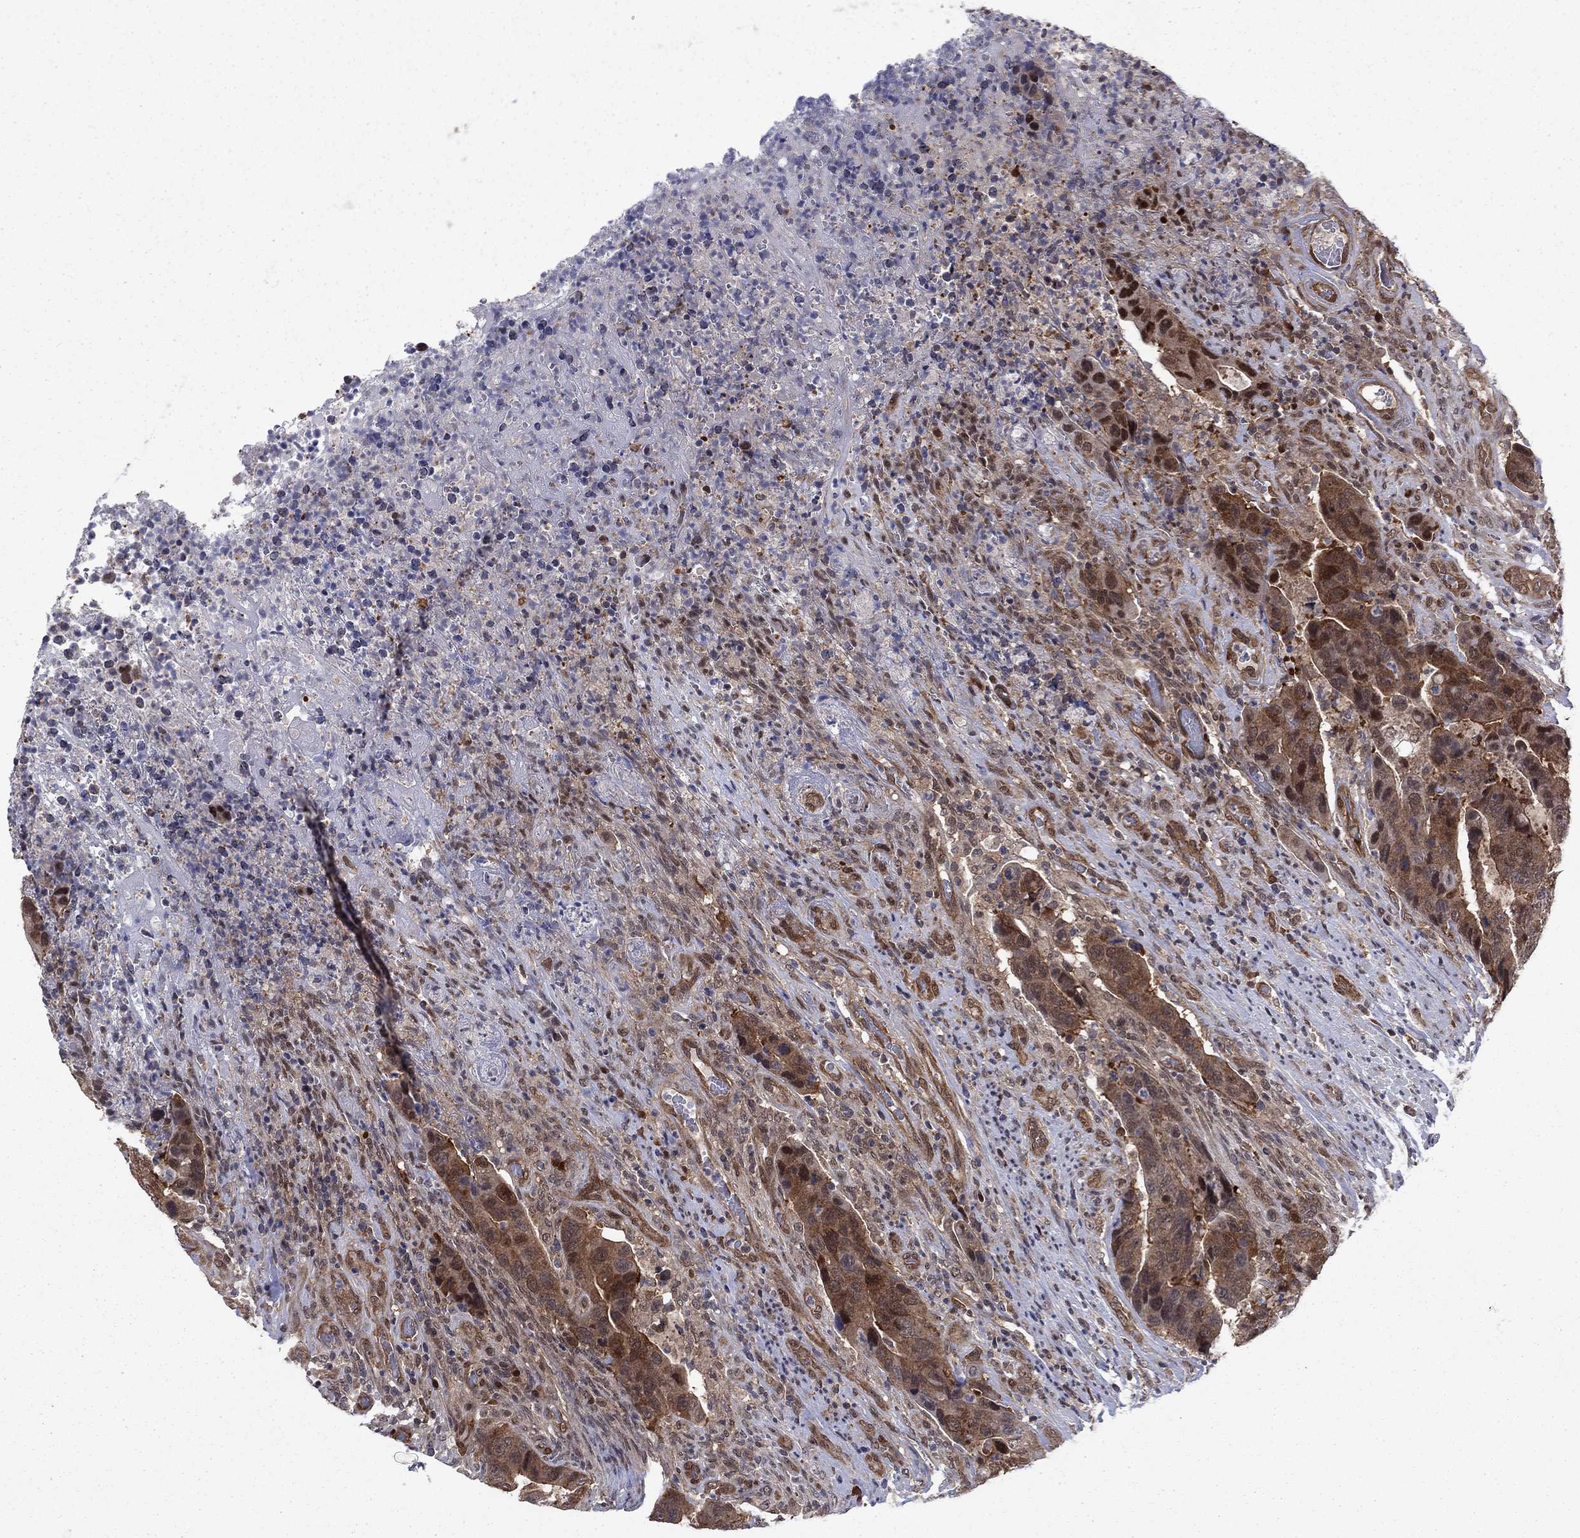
{"staining": {"intensity": "strong", "quantity": ">75%", "location": "cytoplasmic/membranous"}, "tissue": "colorectal cancer", "cell_type": "Tumor cells", "image_type": "cancer", "snomed": [{"axis": "morphology", "description": "Adenocarcinoma, NOS"}, {"axis": "topography", "description": "Colon"}], "caption": "High-magnification brightfield microscopy of colorectal adenocarcinoma stained with DAB (brown) and counterstained with hematoxylin (blue). tumor cells exhibit strong cytoplasmic/membranous positivity is identified in about>75% of cells. Using DAB (brown) and hematoxylin (blue) stains, captured at high magnification using brightfield microscopy.", "gene": "FKBP4", "patient": {"sex": "female", "age": 56}}